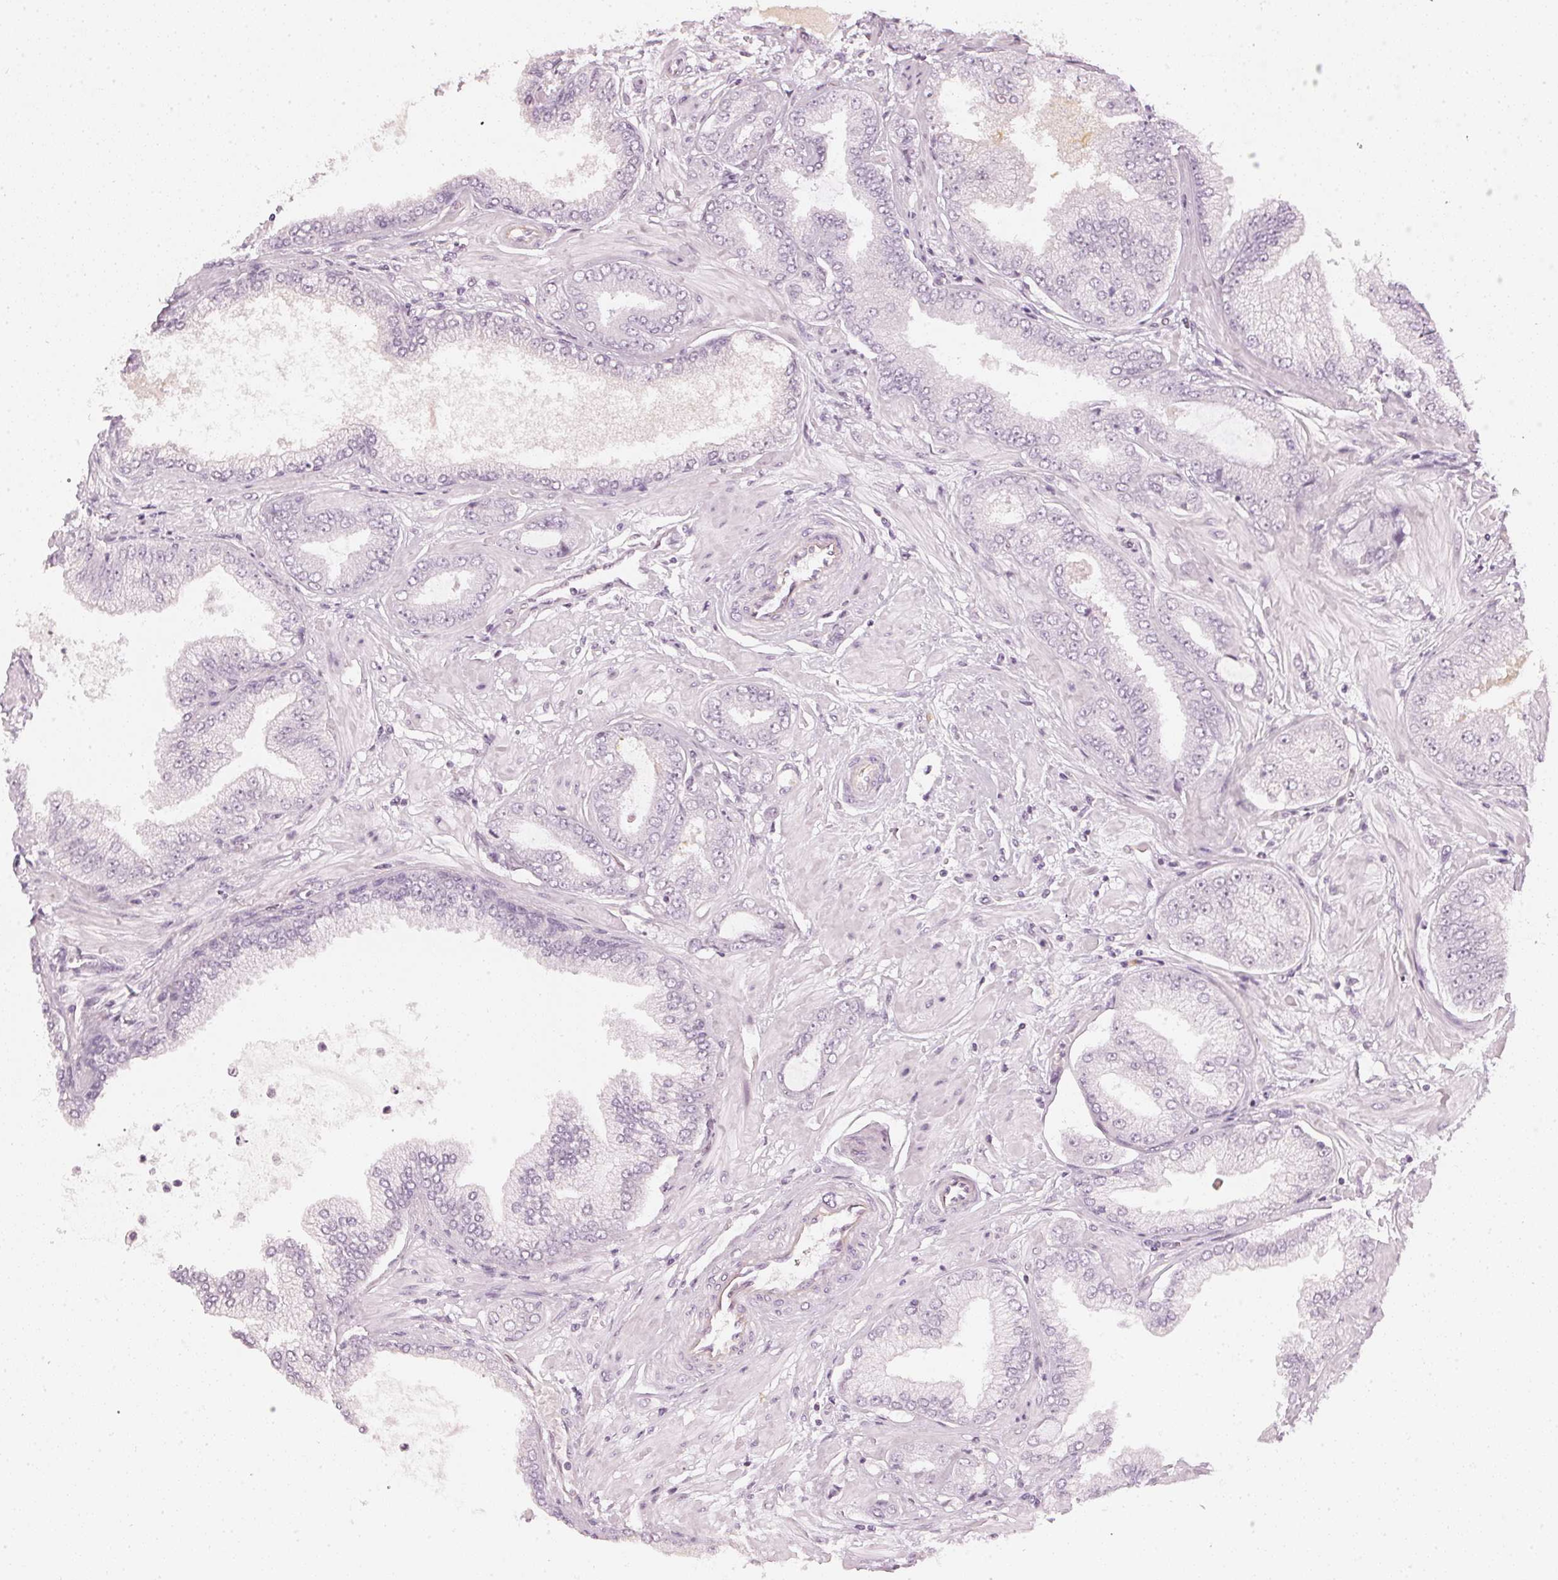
{"staining": {"intensity": "negative", "quantity": "none", "location": "none"}, "tissue": "prostate cancer", "cell_type": "Tumor cells", "image_type": "cancer", "snomed": [{"axis": "morphology", "description": "Adenocarcinoma, Low grade"}, {"axis": "topography", "description": "Prostate"}], "caption": "IHC photomicrograph of human prostate cancer stained for a protein (brown), which demonstrates no positivity in tumor cells. (DAB (3,3'-diaminobenzidine) immunohistochemistry, high magnification).", "gene": "APLP1", "patient": {"sex": "male", "age": 55}}